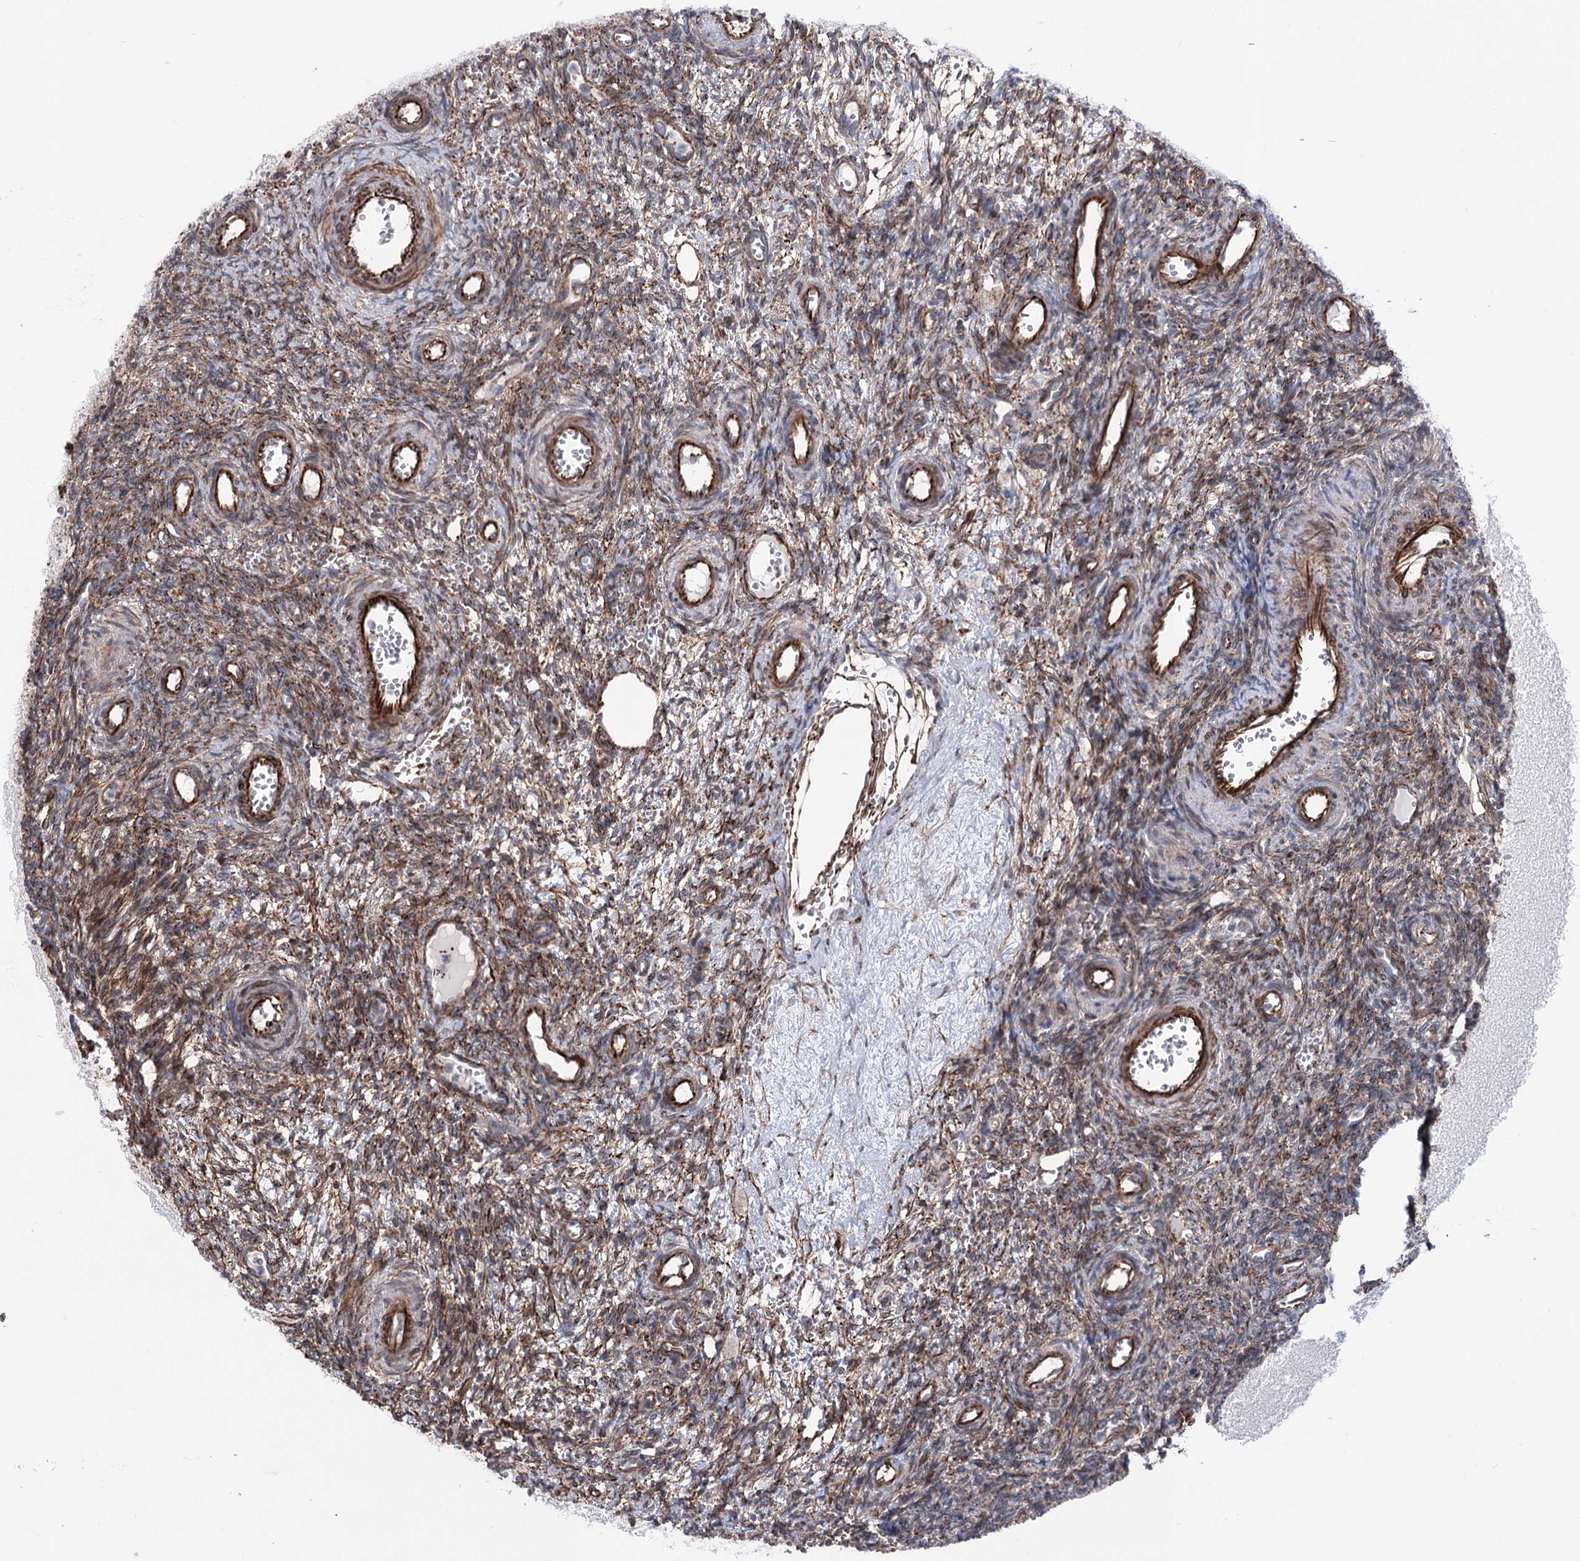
{"staining": {"intensity": "moderate", "quantity": "25%-75%", "location": "cytoplasmic/membranous"}, "tissue": "ovary", "cell_type": "Ovarian stroma cells", "image_type": "normal", "snomed": [{"axis": "morphology", "description": "Normal tissue, NOS"}, {"axis": "topography", "description": "Ovary"}], "caption": "The image displays a brown stain indicating the presence of a protein in the cytoplasmic/membranous of ovarian stroma cells in ovary. Using DAB (brown) and hematoxylin (blue) stains, captured at high magnification using brightfield microscopy.", "gene": "ARHGAP20", "patient": {"sex": "female", "age": 39}}